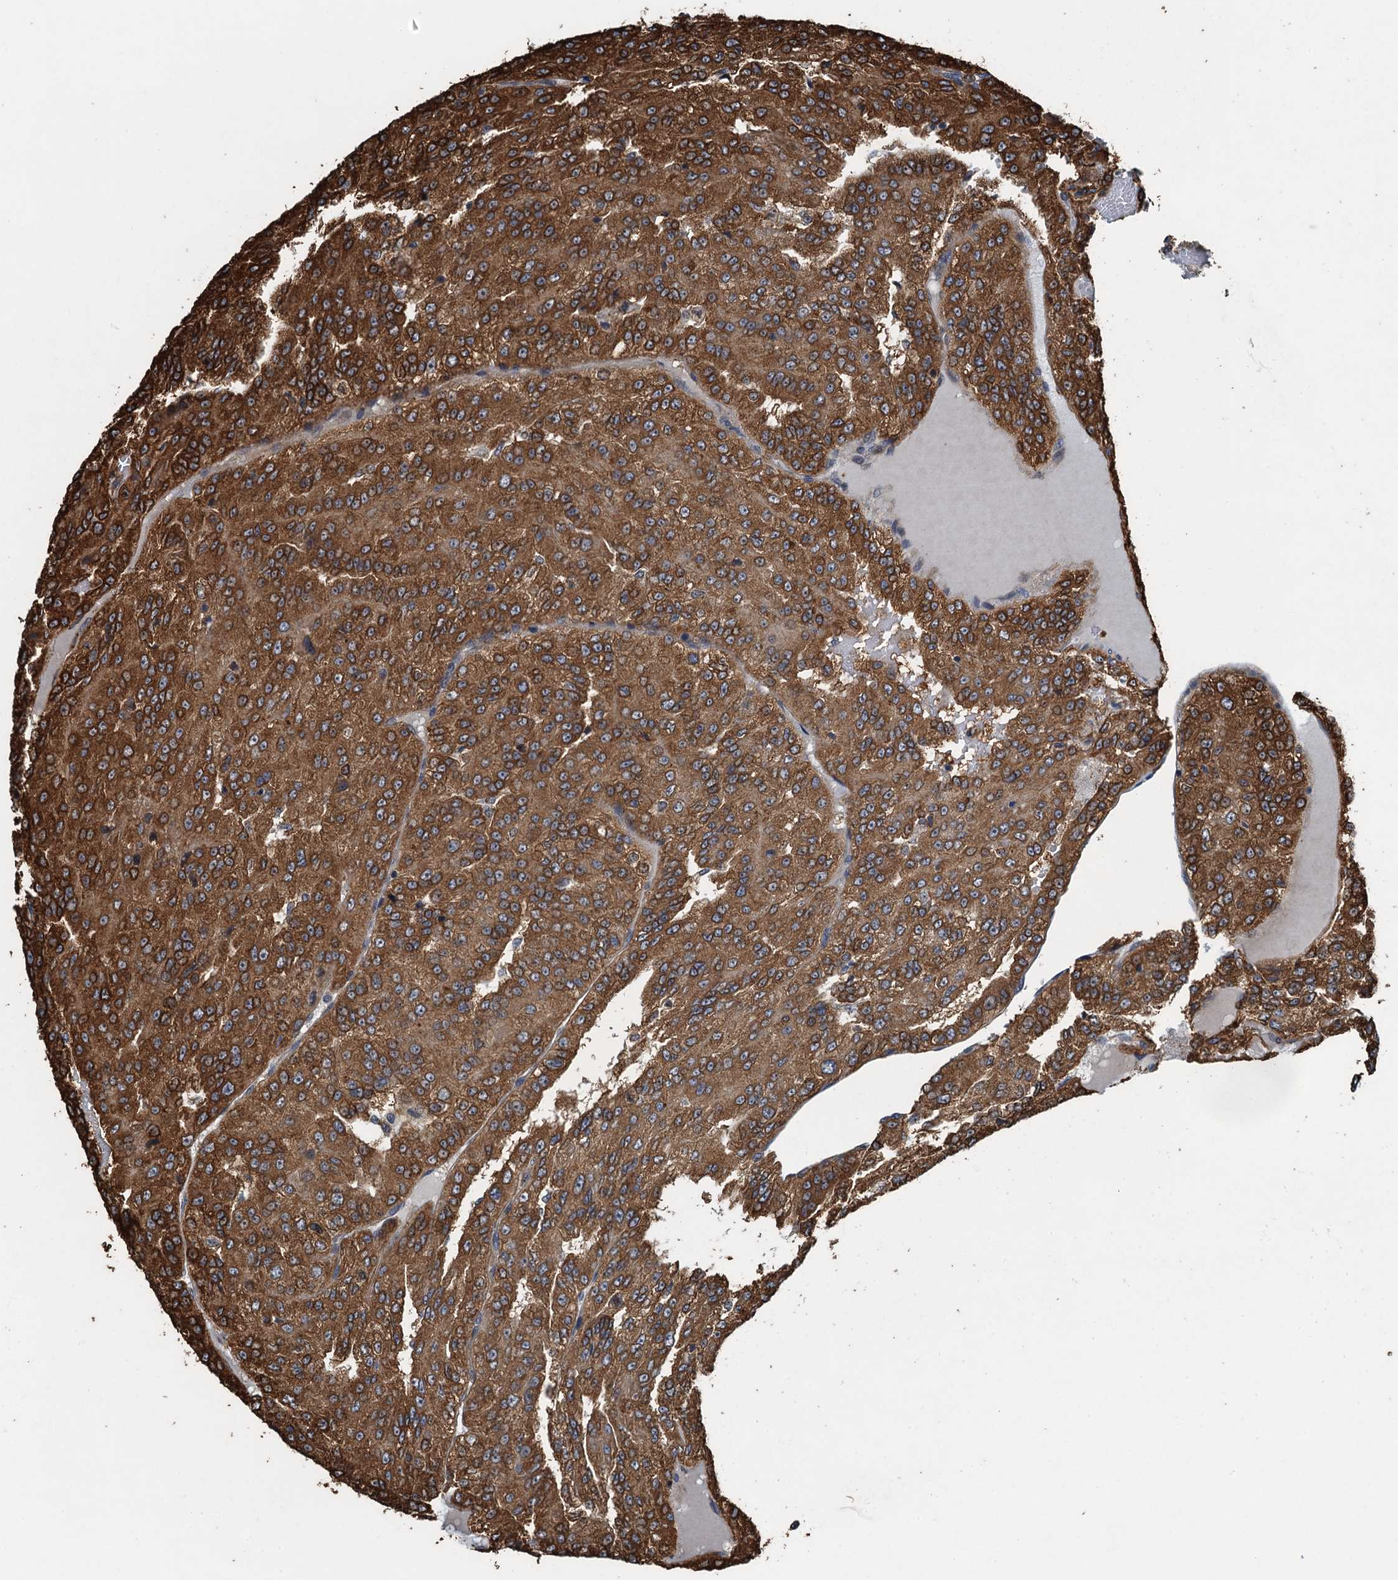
{"staining": {"intensity": "strong", "quantity": ">75%", "location": "cytoplasmic/membranous"}, "tissue": "renal cancer", "cell_type": "Tumor cells", "image_type": "cancer", "snomed": [{"axis": "morphology", "description": "Adenocarcinoma, NOS"}, {"axis": "topography", "description": "Kidney"}], "caption": "Immunohistochemistry (DAB) staining of renal cancer (adenocarcinoma) shows strong cytoplasmic/membranous protein staining in approximately >75% of tumor cells.", "gene": "WHAMM", "patient": {"sex": "female", "age": 63}}